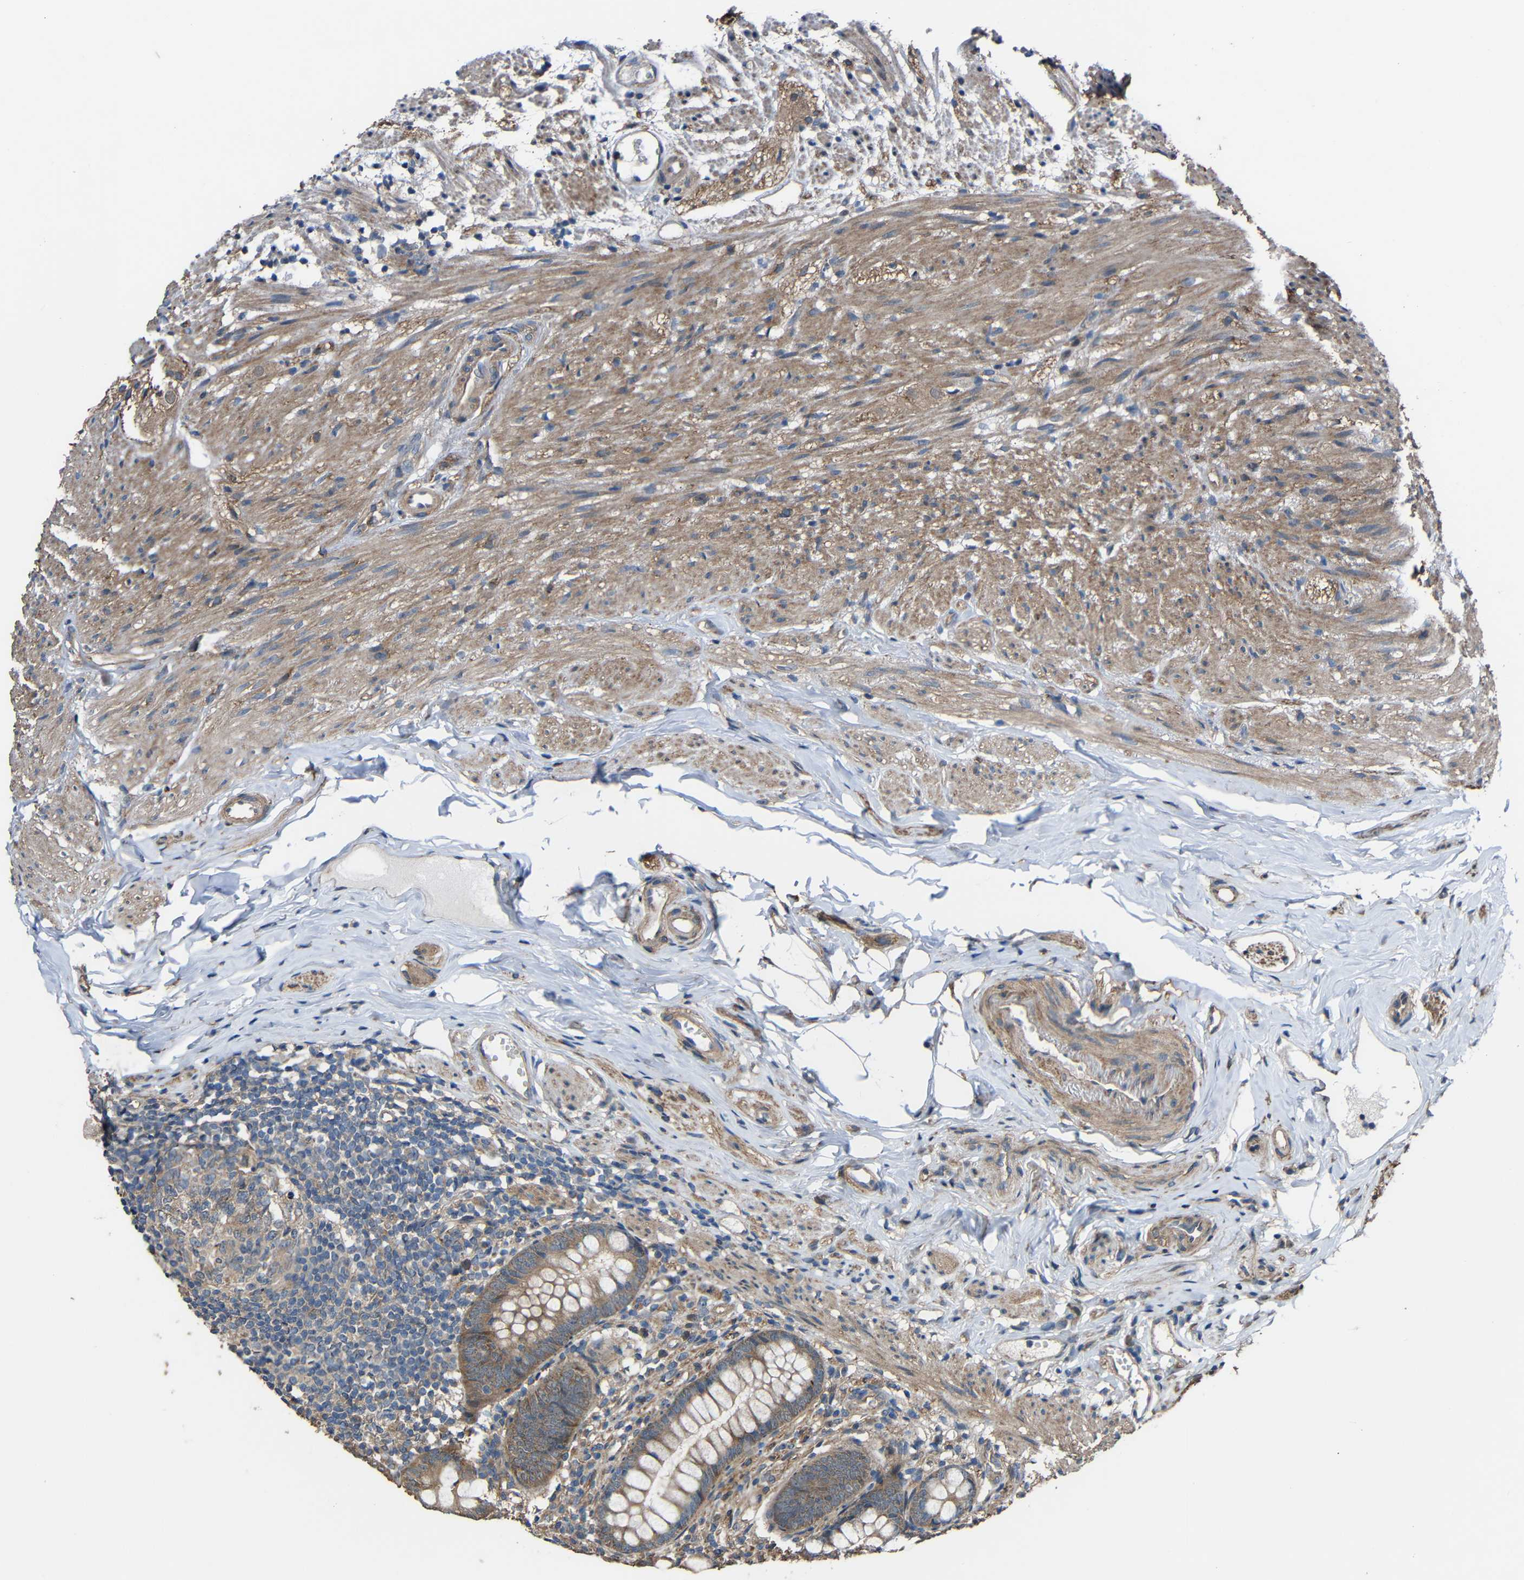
{"staining": {"intensity": "moderate", "quantity": ">75%", "location": "cytoplasmic/membranous"}, "tissue": "appendix", "cell_type": "Glandular cells", "image_type": "normal", "snomed": [{"axis": "morphology", "description": "Normal tissue, NOS"}, {"axis": "topography", "description": "Appendix"}], "caption": "This histopathology image displays normal appendix stained with immunohistochemistry to label a protein in brown. The cytoplasmic/membranous of glandular cells show moderate positivity for the protein. Nuclei are counter-stained blue.", "gene": "CHST9", "patient": {"sex": "female", "age": 77}}